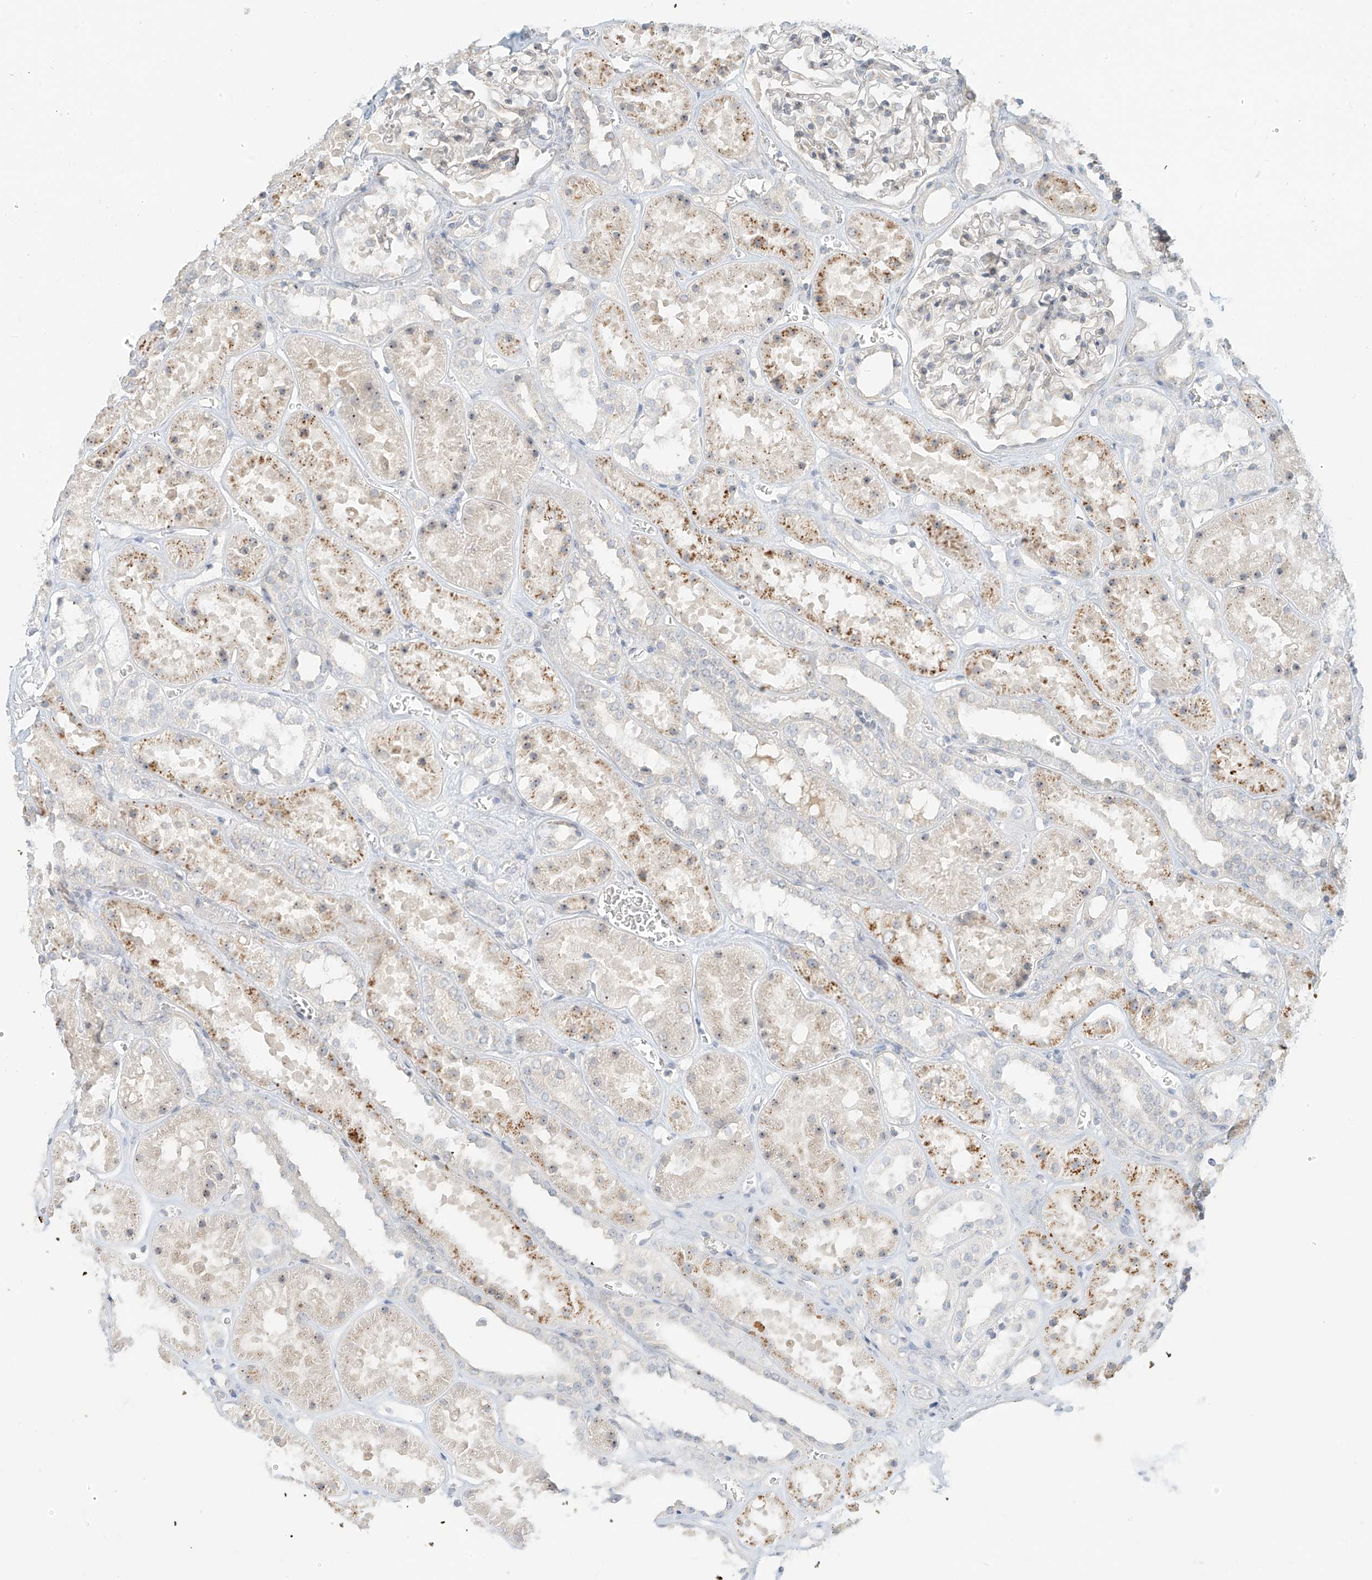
{"staining": {"intensity": "negative", "quantity": "none", "location": "none"}, "tissue": "kidney", "cell_type": "Cells in glomeruli", "image_type": "normal", "snomed": [{"axis": "morphology", "description": "Normal tissue, NOS"}, {"axis": "topography", "description": "Kidney"}], "caption": "This is an immunohistochemistry image of benign kidney. There is no positivity in cells in glomeruli.", "gene": "C2orf42", "patient": {"sex": "female", "age": 41}}